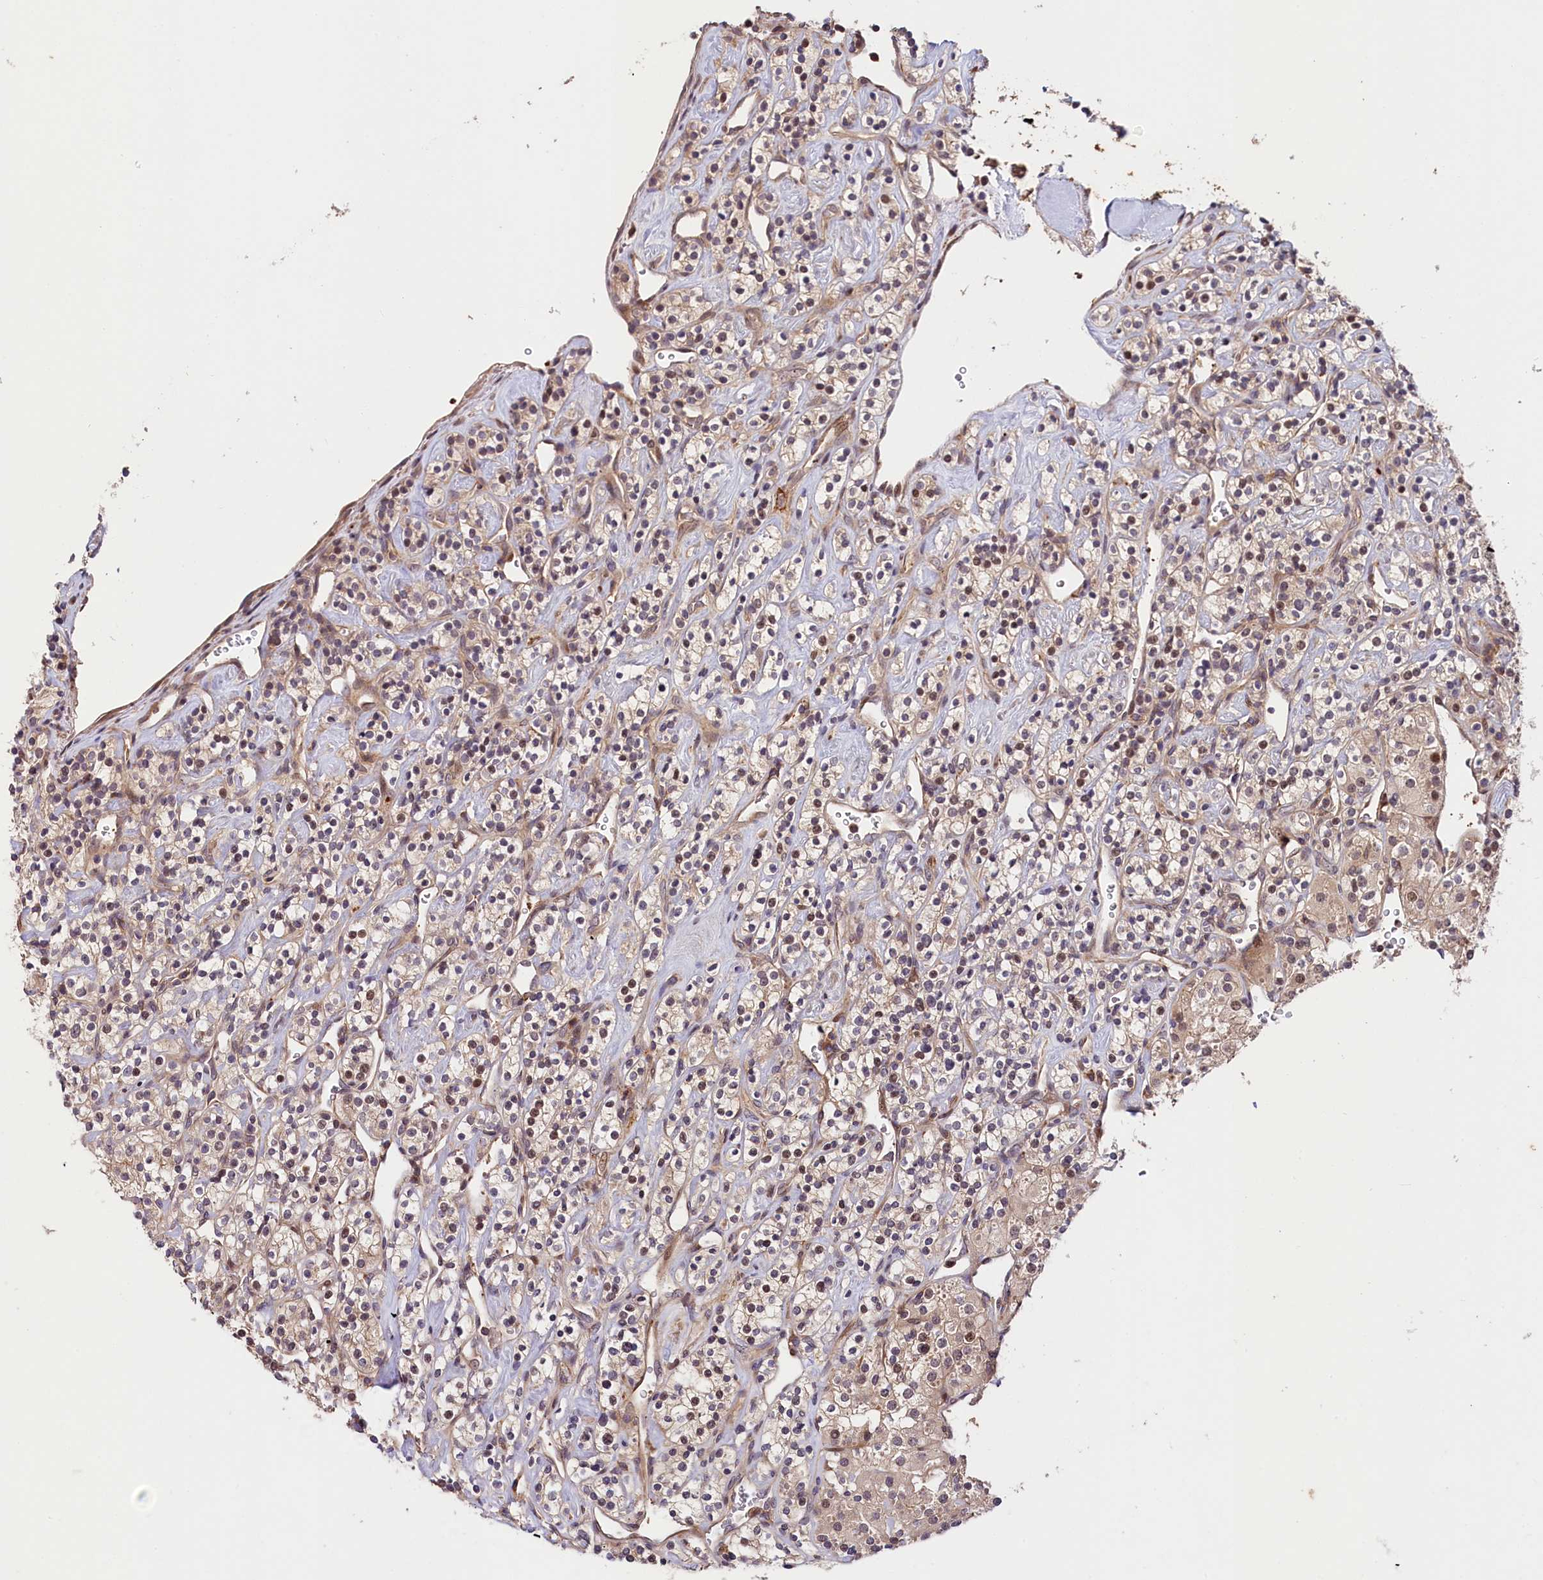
{"staining": {"intensity": "weak", "quantity": "25%-75%", "location": "cytoplasmic/membranous,nuclear"}, "tissue": "renal cancer", "cell_type": "Tumor cells", "image_type": "cancer", "snomed": [{"axis": "morphology", "description": "Adenocarcinoma, NOS"}, {"axis": "topography", "description": "Kidney"}], "caption": "Immunohistochemistry (IHC) (DAB) staining of adenocarcinoma (renal) displays weak cytoplasmic/membranous and nuclear protein expression in approximately 25%-75% of tumor cells.", "gene": "CACNA1H", "patient": {"sex": "male", "age": 77}}